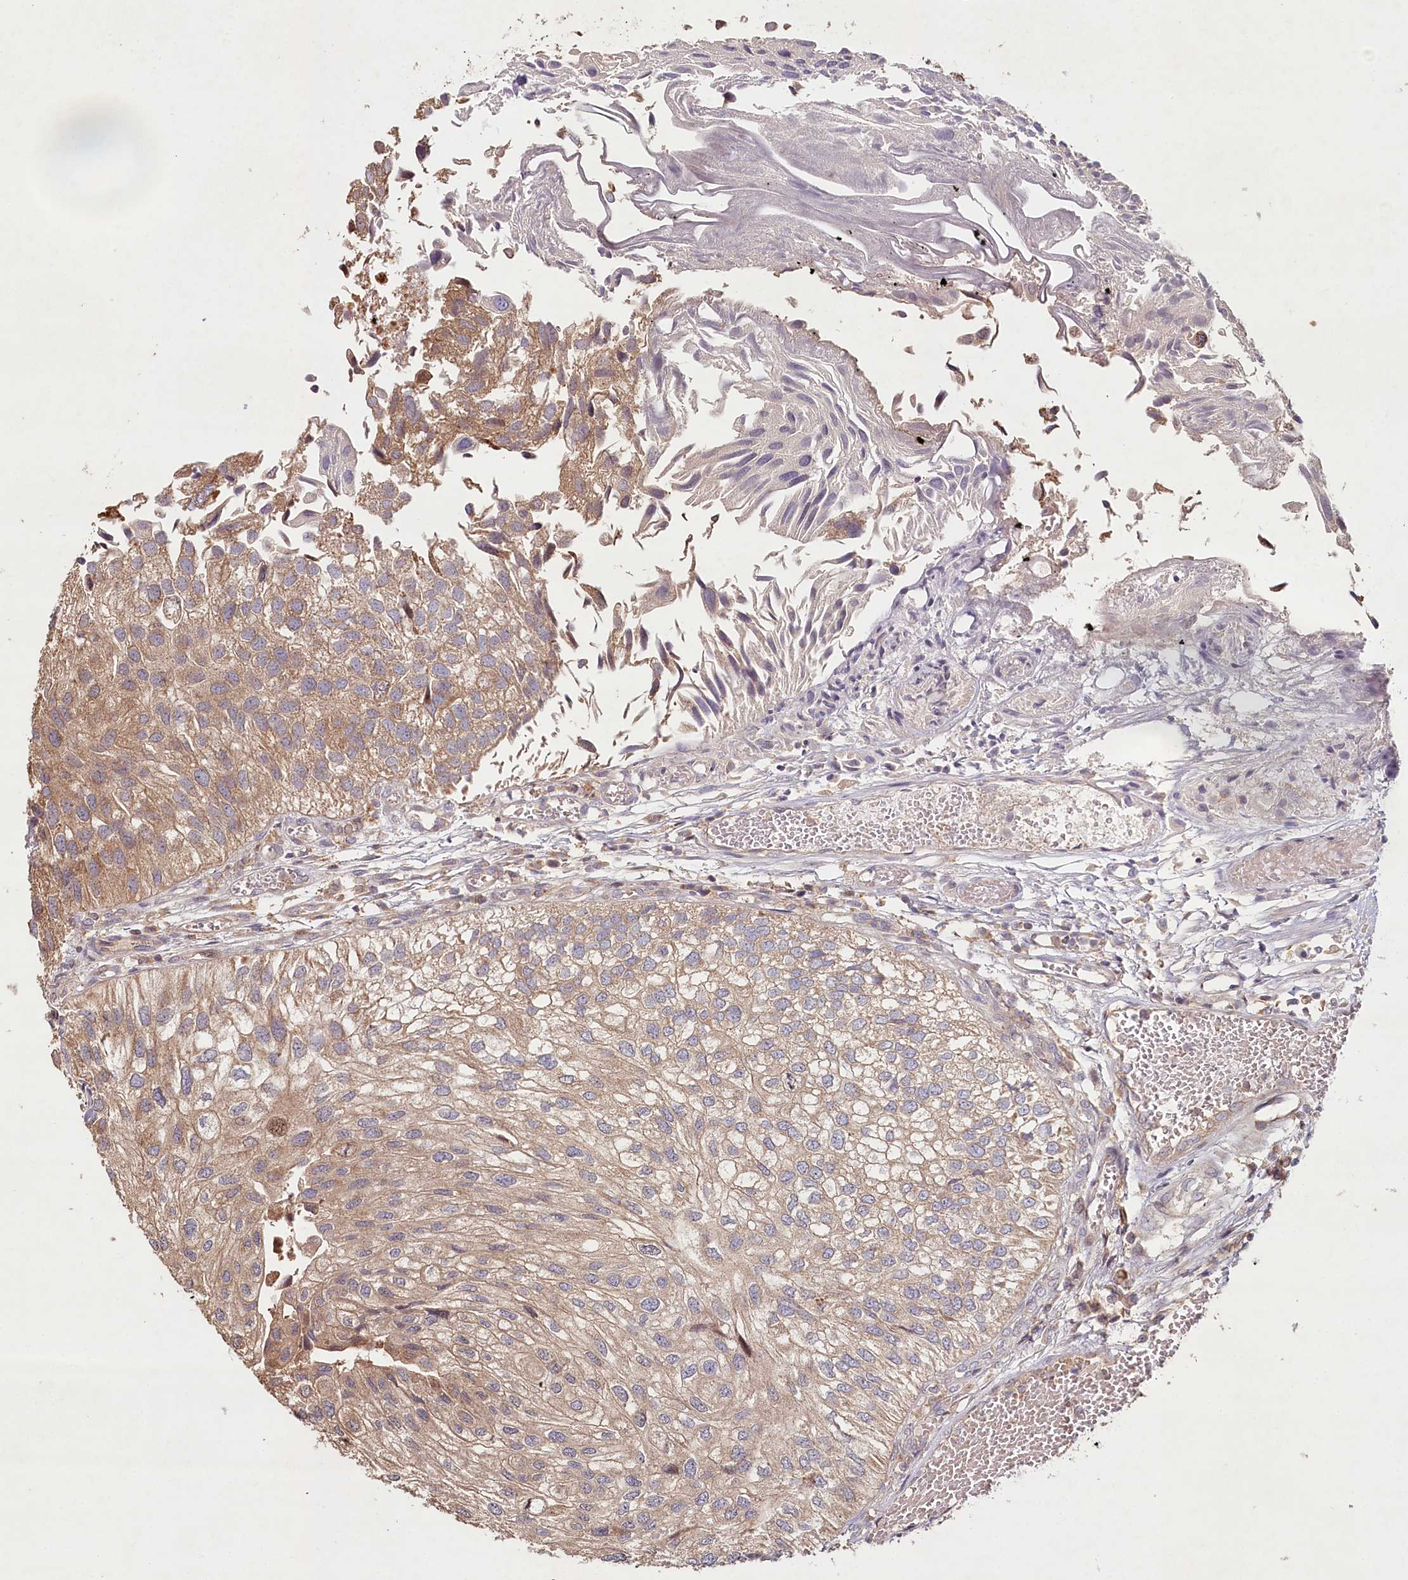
{"staining": {"intensity": "weak", "quantity": "25%-75%", "location": "cytoplasmic/membranous"}, "tissue": "urothelial cancer", "cell_type": "Tumor cells", "image_type": "cancer", "snomed": [{"axis": "morphology", "description": "Urothelial carcinoma, Low grade"}, {"axis": "topography", "description": "Urinary bladder"}], "caption": "Weak cytoplasmic/membranous staining for a protein is appreciated in about 25%-75% of tumor cells of urothelial carcinoma (low-grade) using immunohistochemistry.", "gene": "HAL", "patient": {"sex": "female", "age": 89}}